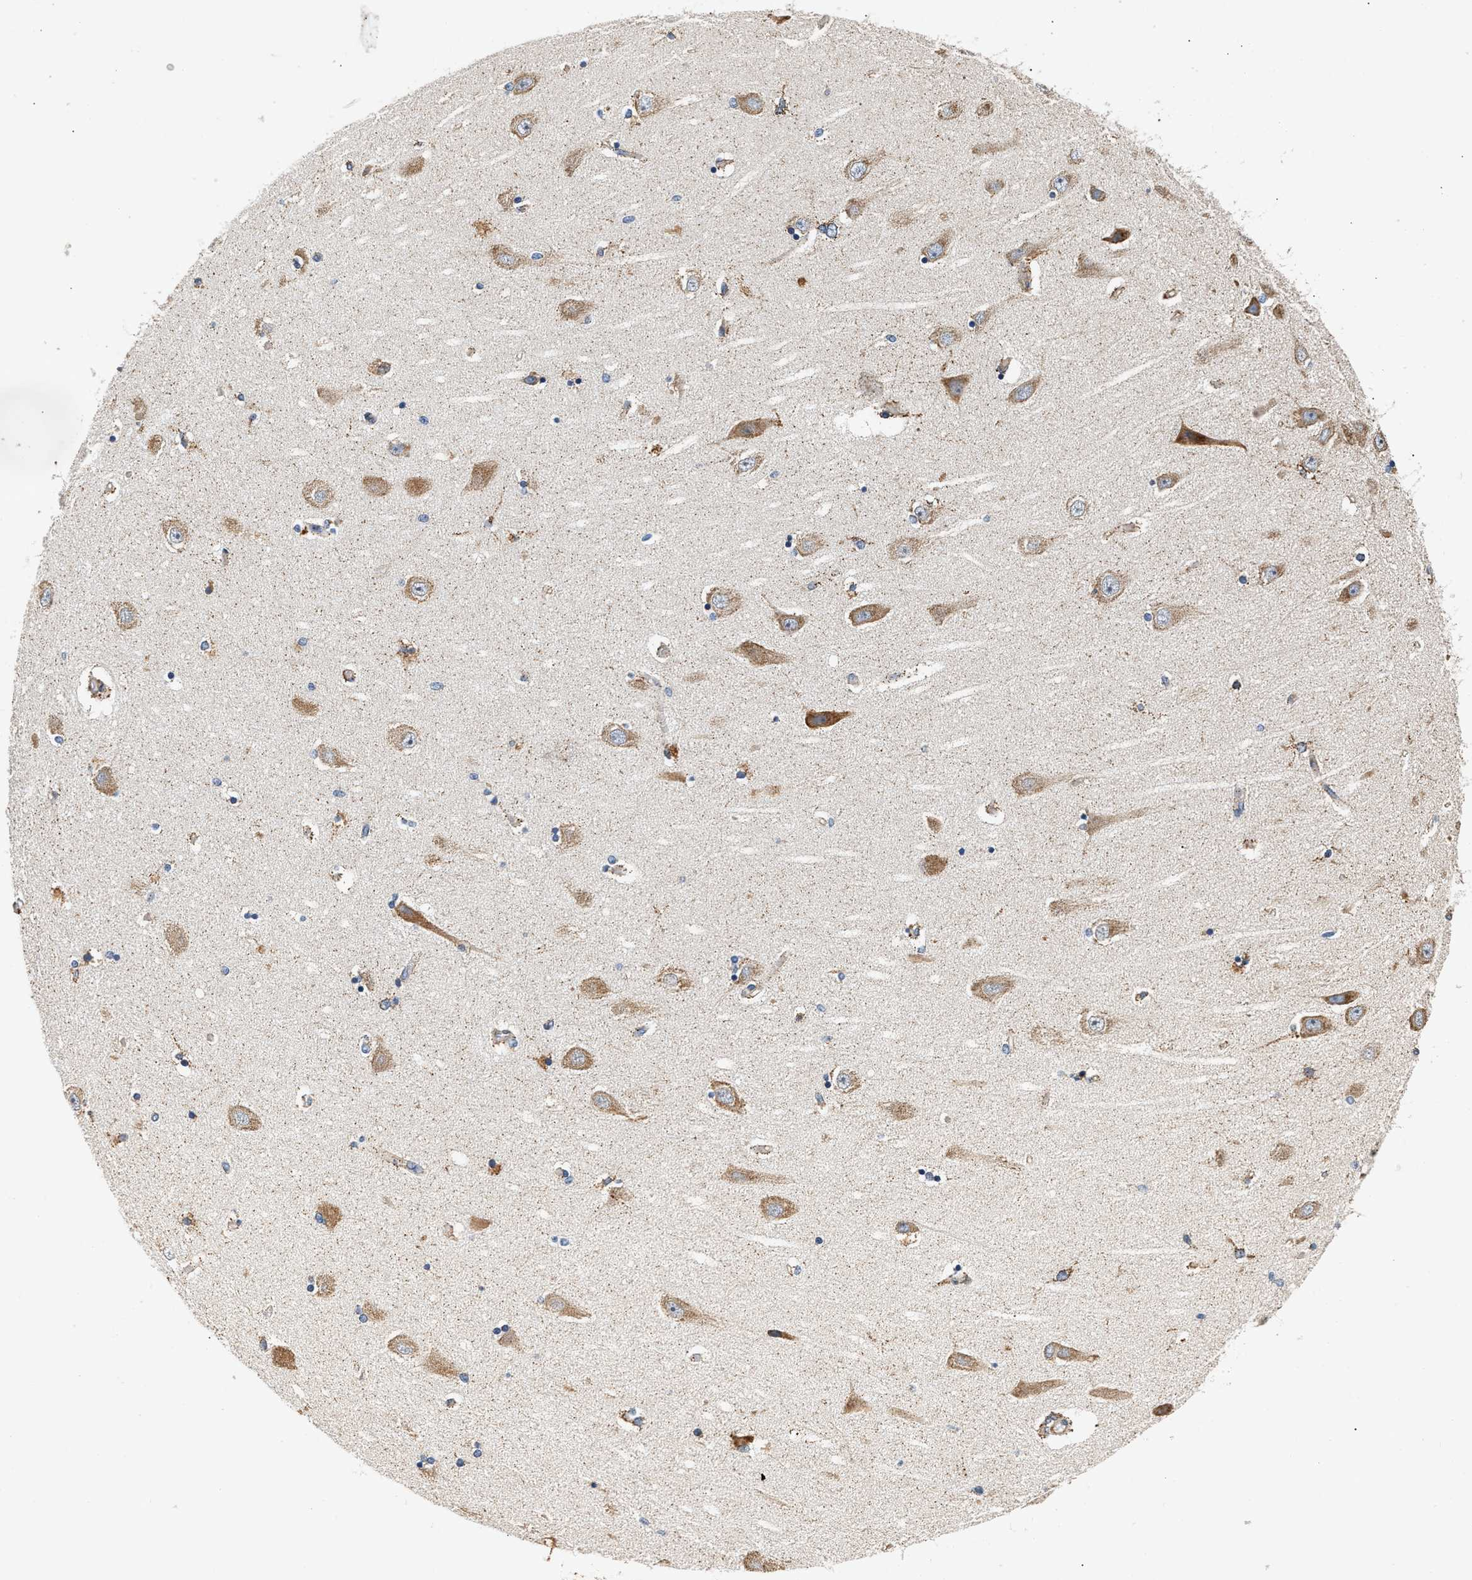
{"staining": {"intensity": "moderate", "quantity": "25%-75%", "location": "cytoplasmic/membranous"}, "tissue": "hippocampus", "cell_type": "Glial cells", "image_type": "normal", "snomed": [{"axis": "morphology", "description": "Normal tissue, NOS"}, {"axis": "topography", "description": "Hippocampus"}], "caption": "Normal hippocampus displays moderate cytoplasmic/membranous staining in approximately 25%-75% of glial cells Nuclei are stained in blue..", "gene": "IFT74", "patient": {"sex": "female", "age": 54}}